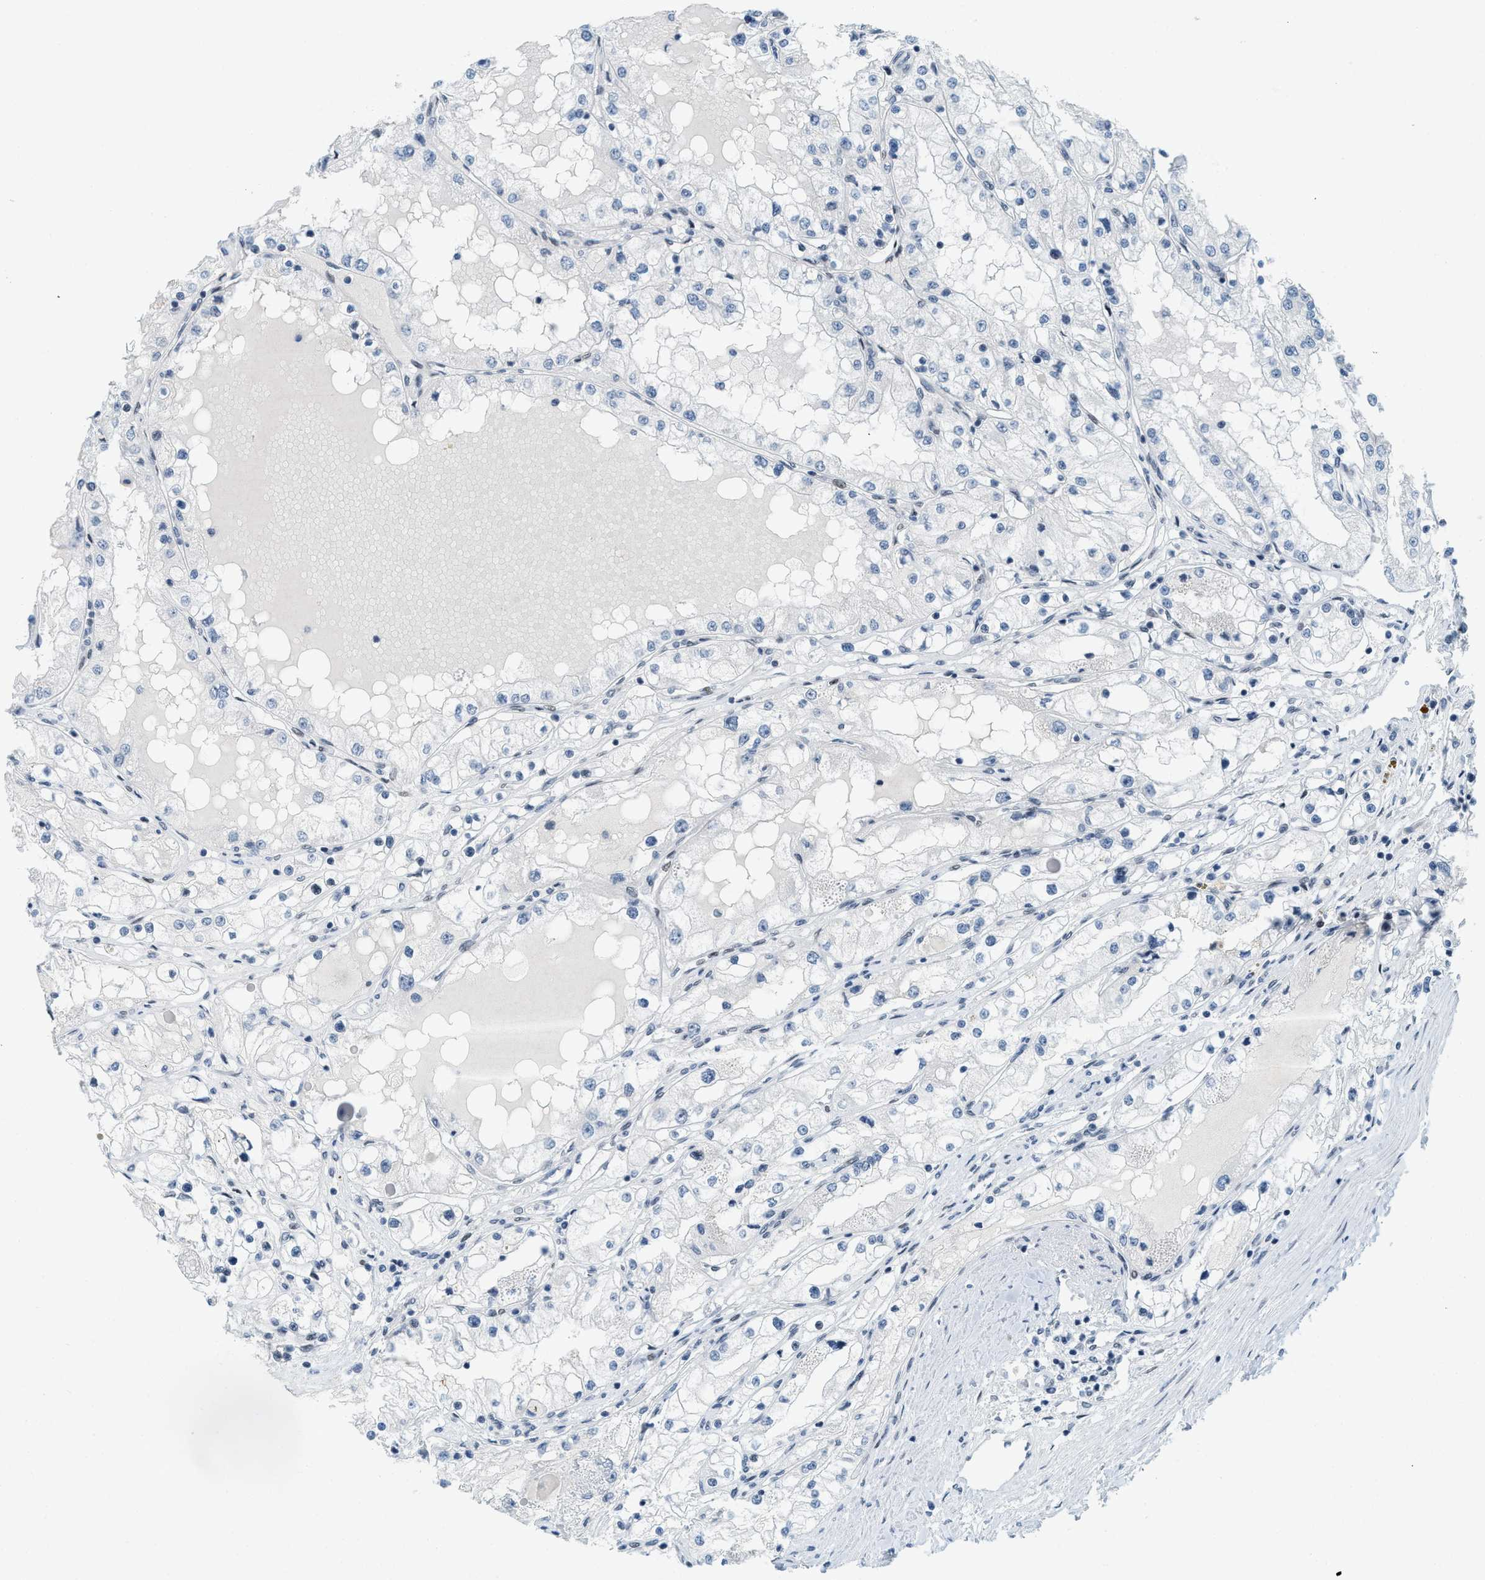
{"staining": {"intensity": "negative", "quantity": "none", "location": "none"}, "tissue": "renal cancer", "cell_type": "Tumor cells", "image_type": "cancer", "snomed": [{"axis": "morphology", "description": "Adenocarcinoma, NOS"}, {"axis": "topography", "description": "Kidney"}], "caption": "A histopathology image of renal adenocarcinoma stained for a protein exhibits no brown staining in tumor cells.", "gene": "PBX1", "patient": {"sex": "male", "age": 68}}